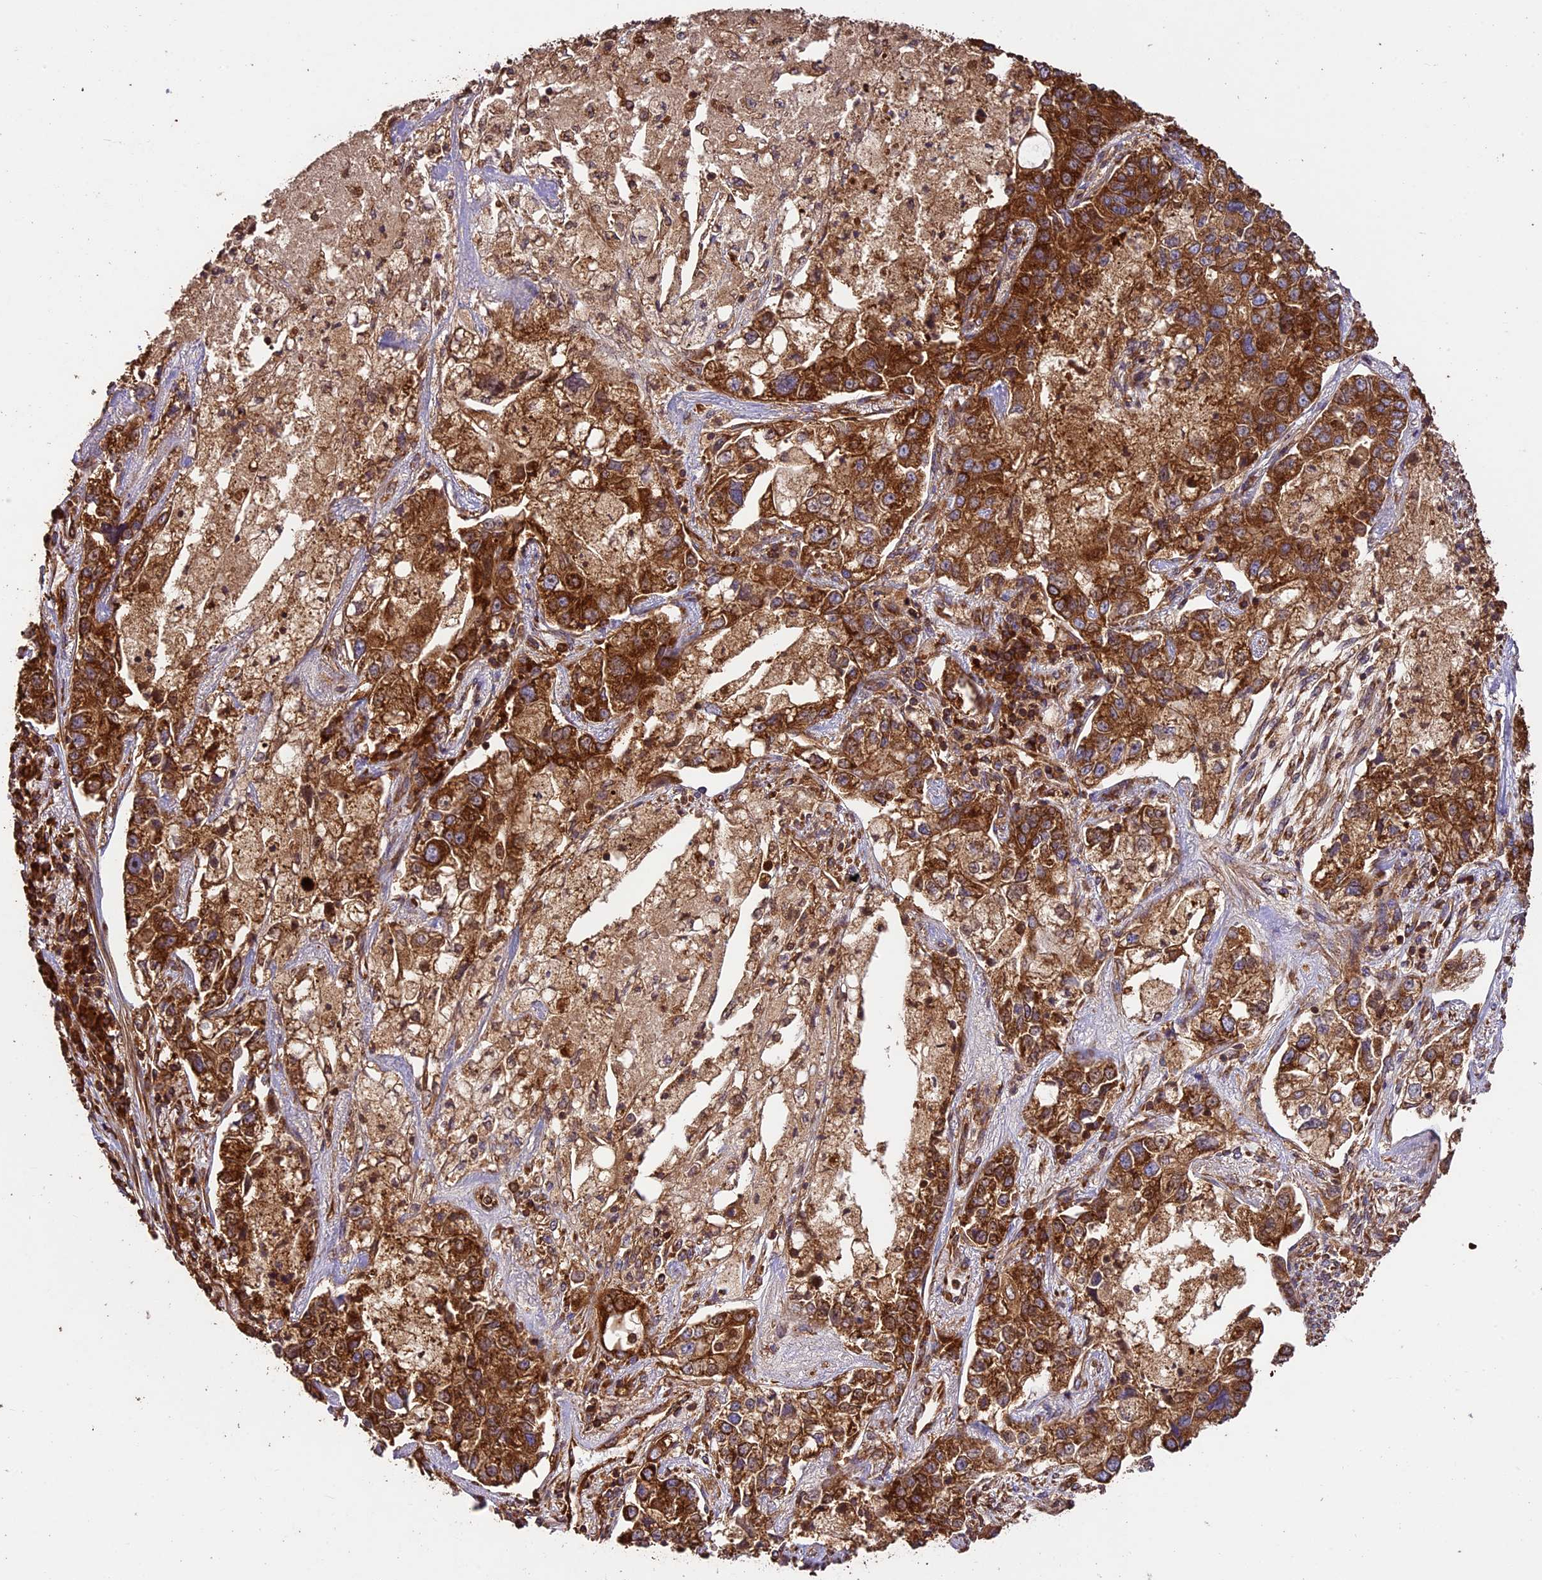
{"staining": {"intensity": "strong", "quantity": ">75%", "location": "cytoplasmic/membranous"}, "tissue": "lung cancer", "cell_type": "Tumor cells", "image_type": "cancer", "snomed": [{"axis": "morphology", "description": "Adenocarcinoma, NOS"}, {"axis": "topography", "description": "Lung"}], "caption": "Immunohistochemistry (IHC) image of human lung cancer stained for a protein (brown), which reveals high levels of strong cytoplasmic/membranous staining in about >75% of tumor cells.", "gene": "KARS1", "patient": {"sex": "male", "age": 49}}